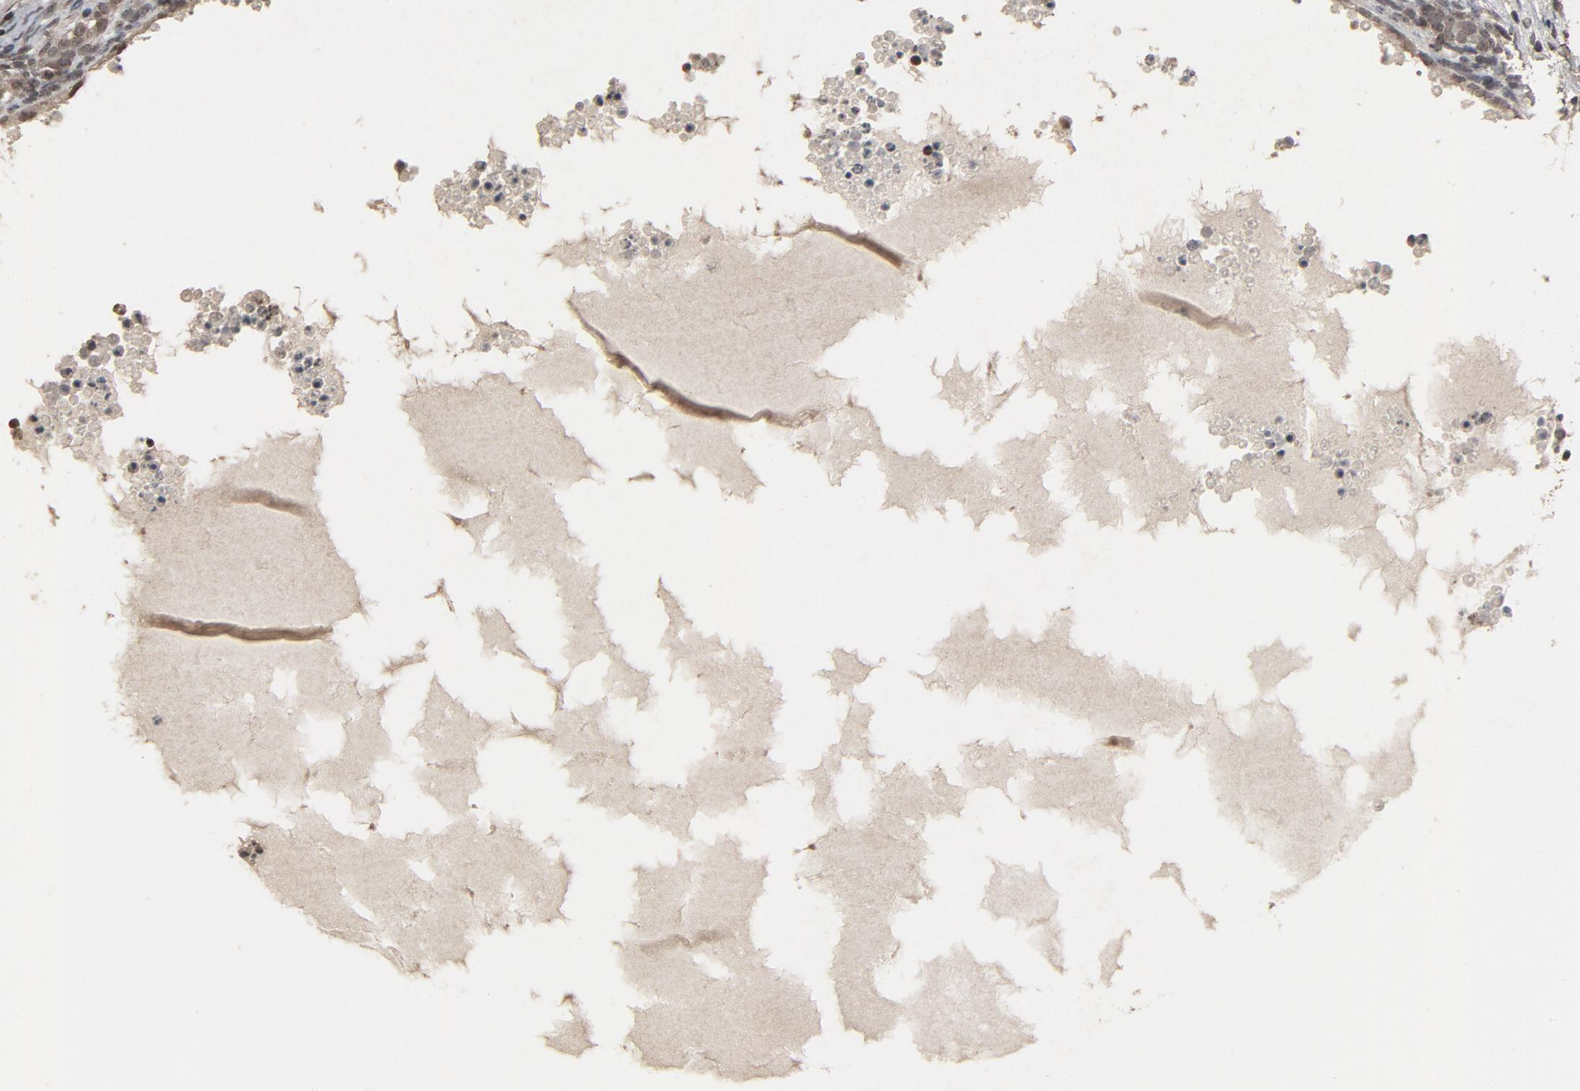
{"staining": {"intensity": "weak", "quantity": "<25%", "location": "cytoplasmic/membranous,nuclear"}, "tissue": "ovary", "cell_type": "Ovarian stroma cells", "image_type": "normal", "snomed": [{"axis": "morphology", "description": "Normal tissue, NOS"}, {"axis": "topography", "description": "Ovary"}], "caption": "A photomicrograph of ovary stained for a protein reveals no brown staining in ovarian stroma cells.", "gene": "POM121", "patient": {"sex": "female", "age": 35}}